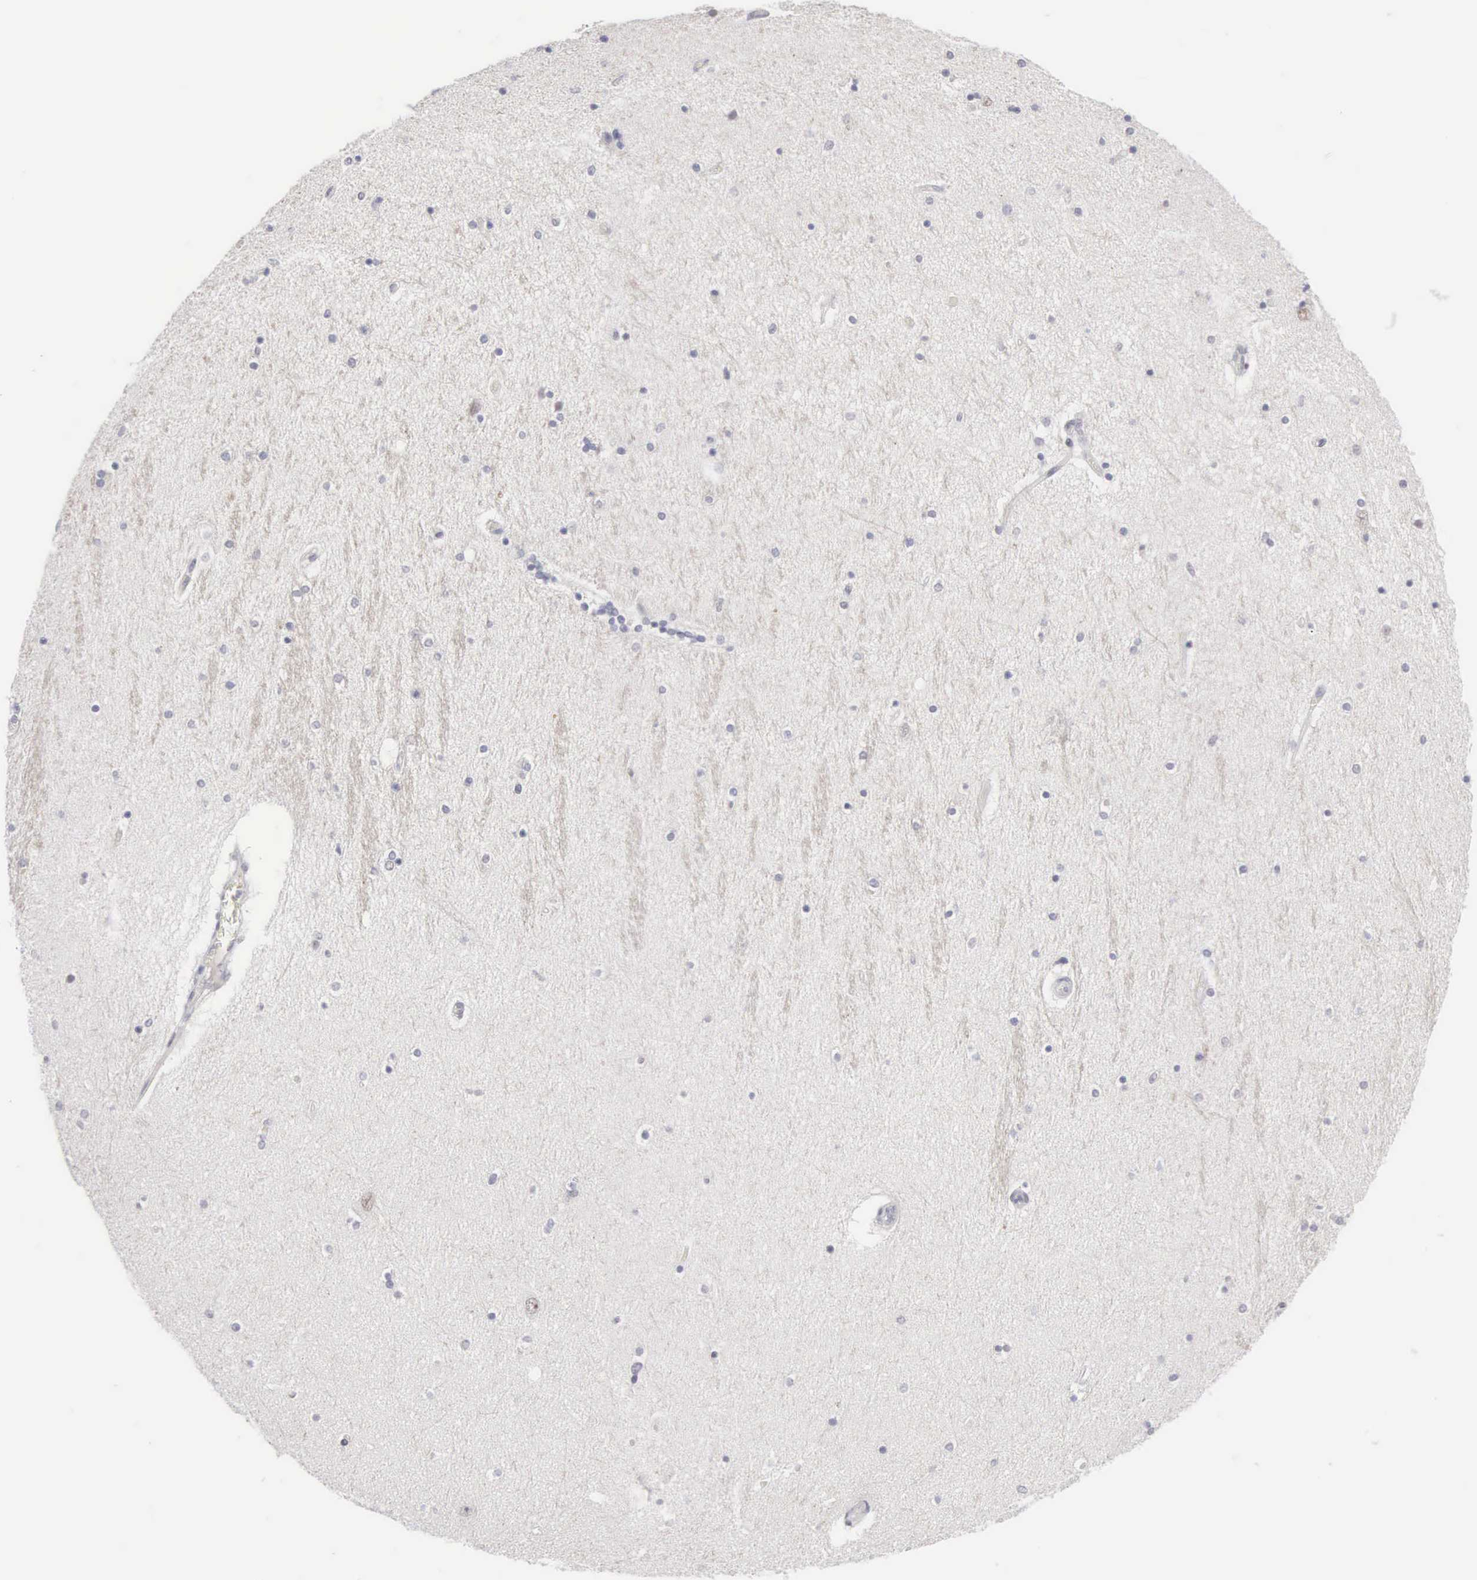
{"staining": {"intensity": "negative", "quantity": "none", "location": "none"}, "tissue": "hippocampus", "cell_type": "Glial cells", "image_type": "normal", "snomed": [{"axis": "morphology", "description": "Normal tissue, NOS"}, {"axis": "topography", "description": "Hippocampus"}], "caption": "Human hippocampus stained for a protein using immunohistochemistry shows no positivity in glial cells.", "gene": "MNAT1", "patient": {"sex": "female", "age": 54}}